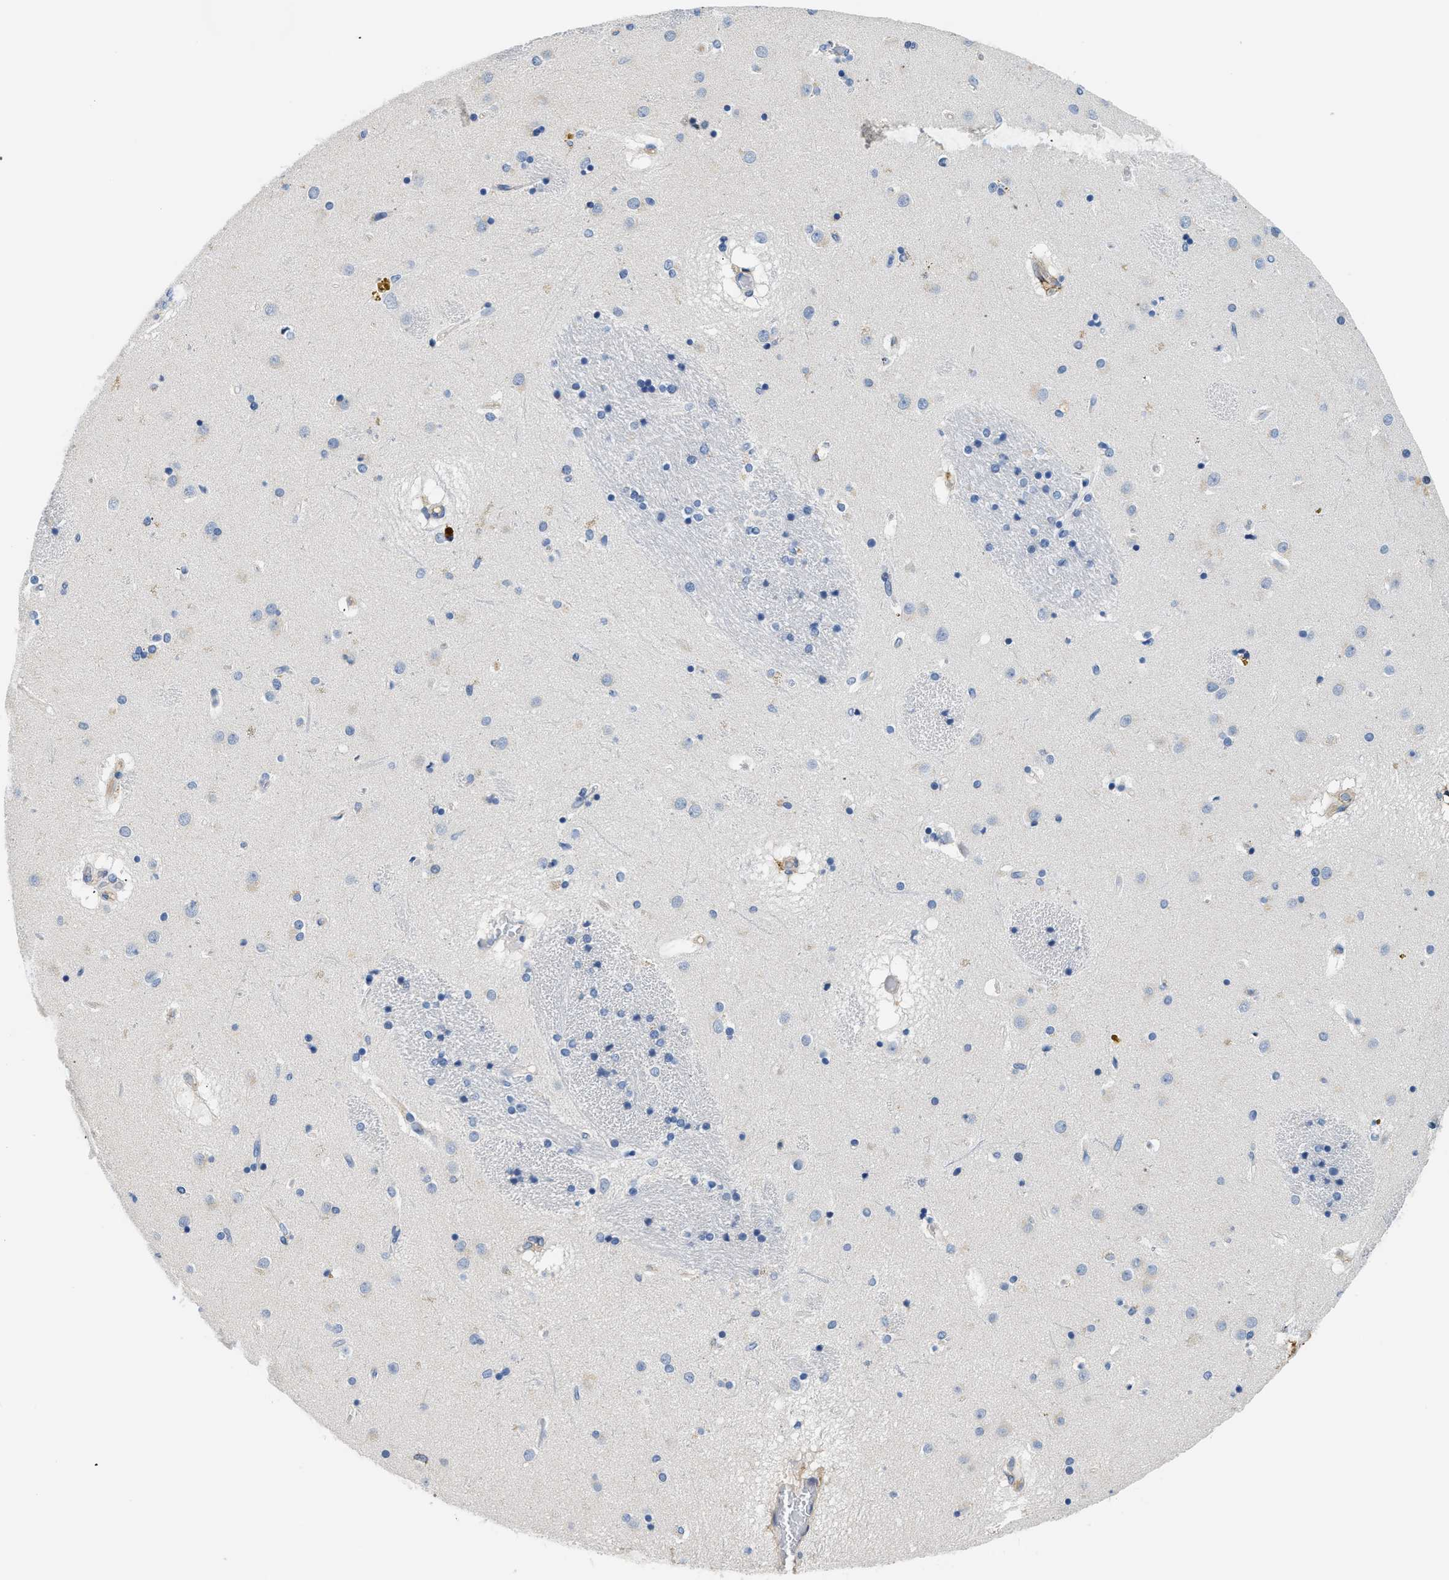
{"staining": {"intensity": "negative", "quantity": "none", "location": "none"}, "tissue": "caudate", "cell_type": "Glial cells", "image_type": "normal", "snomed": [{"axis": "morphology", "description": "Normal tissue, NOS"}, {"axis": "topography", "description": "Lateral ventricle wall"}], "caption": "IHC of unremarkable caudate shows no expression in glial cells. (Stains: DAB (3,3'-diaminobenzidine) immunohistochemistry (IHC) with hematoxylin counter stain, Microscopy: brightfield microscopy at high magnification).", "gene": "PCK2", "patient": {"sex": "male", "age": 70}}